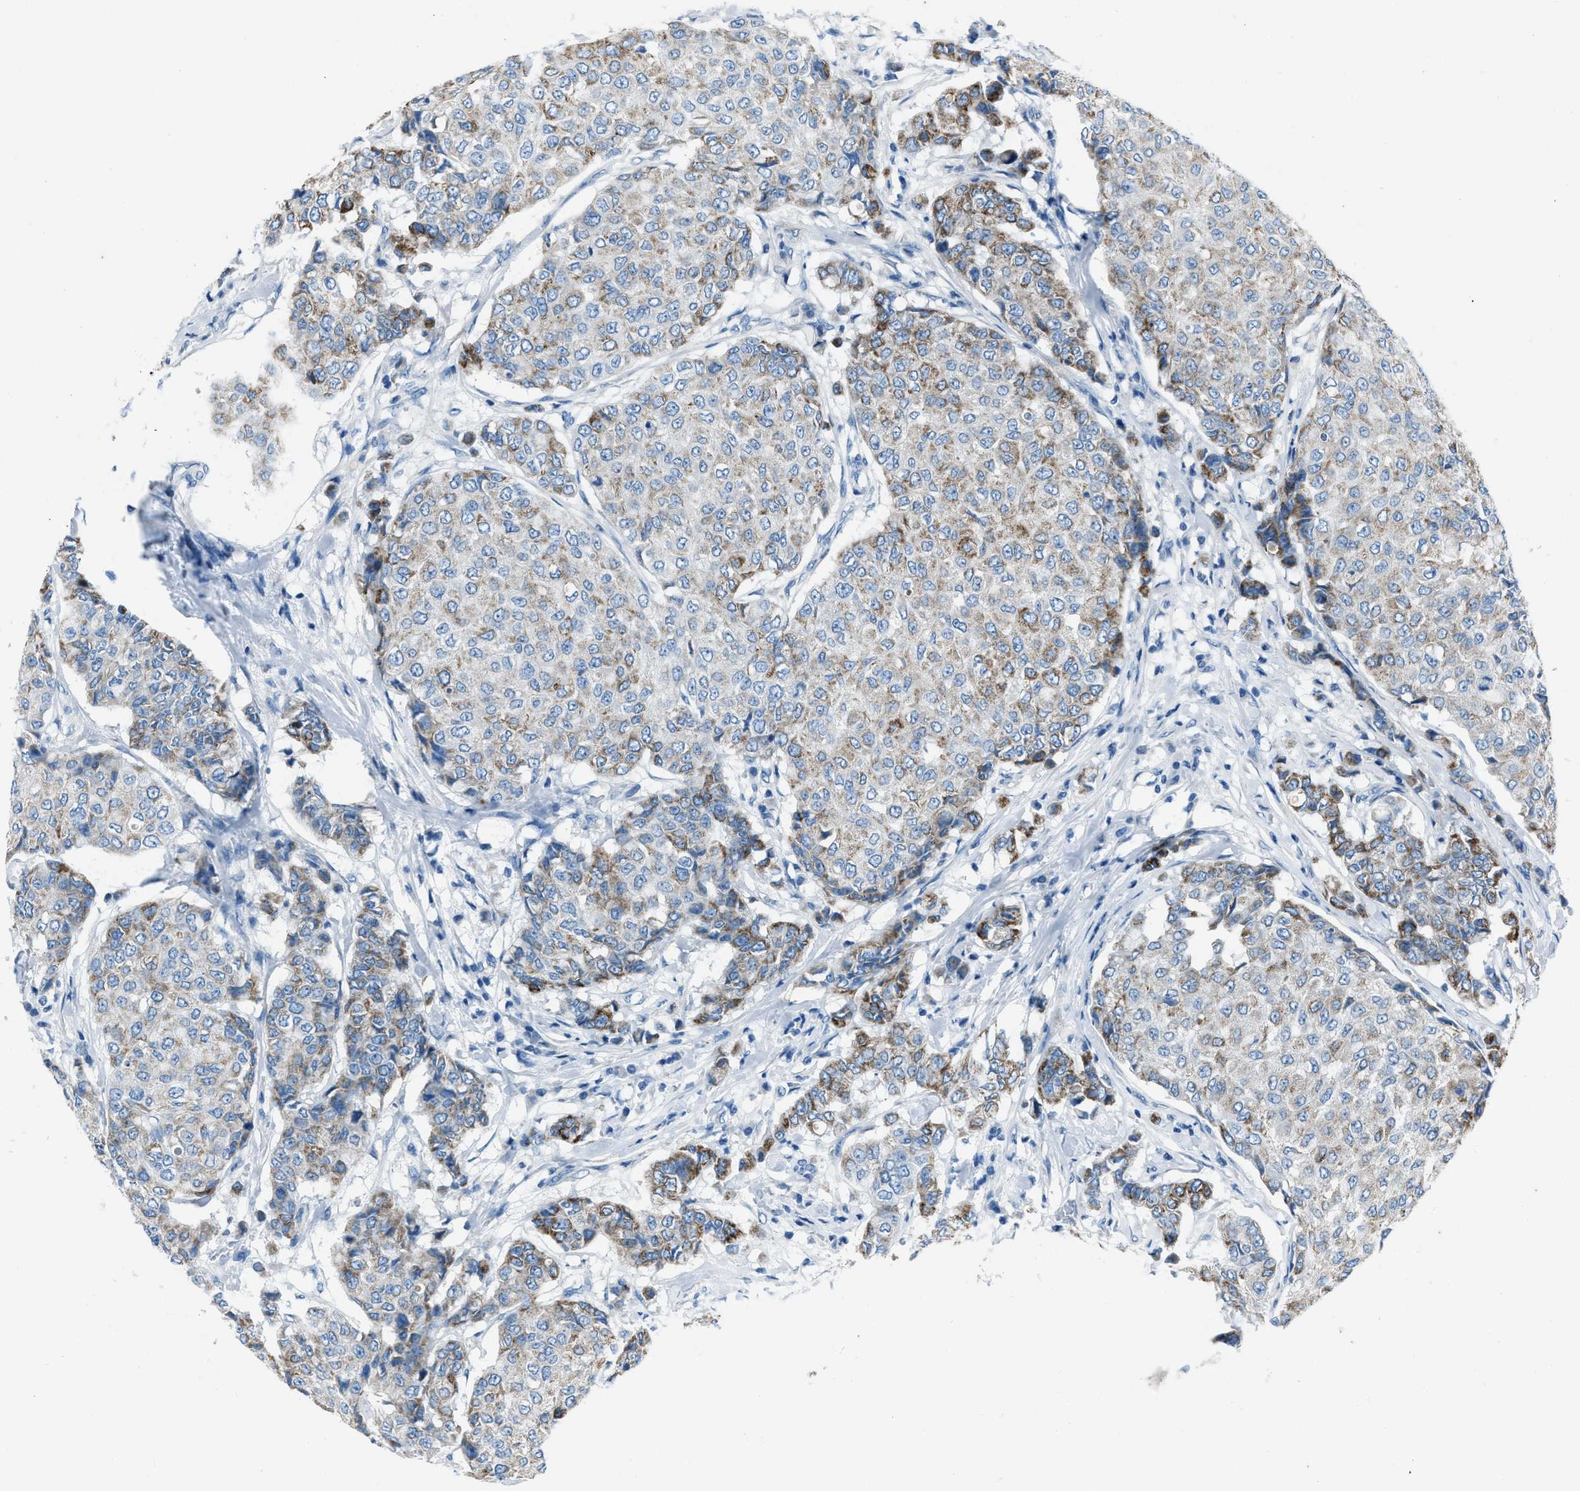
{"staining": {"intensity": "moderate", "quantity": "<25%", "location": "cytoplasmic/membranous"}, "tissue": "breast cancer", "cell_type": "Tumor cells", "image_type": "cancer", "snomed": [{"axis": "morphology", "description": "Duct carcinoma"}, {"axis": "topography", "description": "Breast"}], "caption": "IHC micrograph of human breast cancer (infiltrating ductal carcinoma) stained for a protein (brown), which demonstrates low levels of moderate cytoplasmic/membranous staining in approximately <25% of tumor cells.", "gene": "AMACR", "patient": {"sex": "female", "age": 27}}